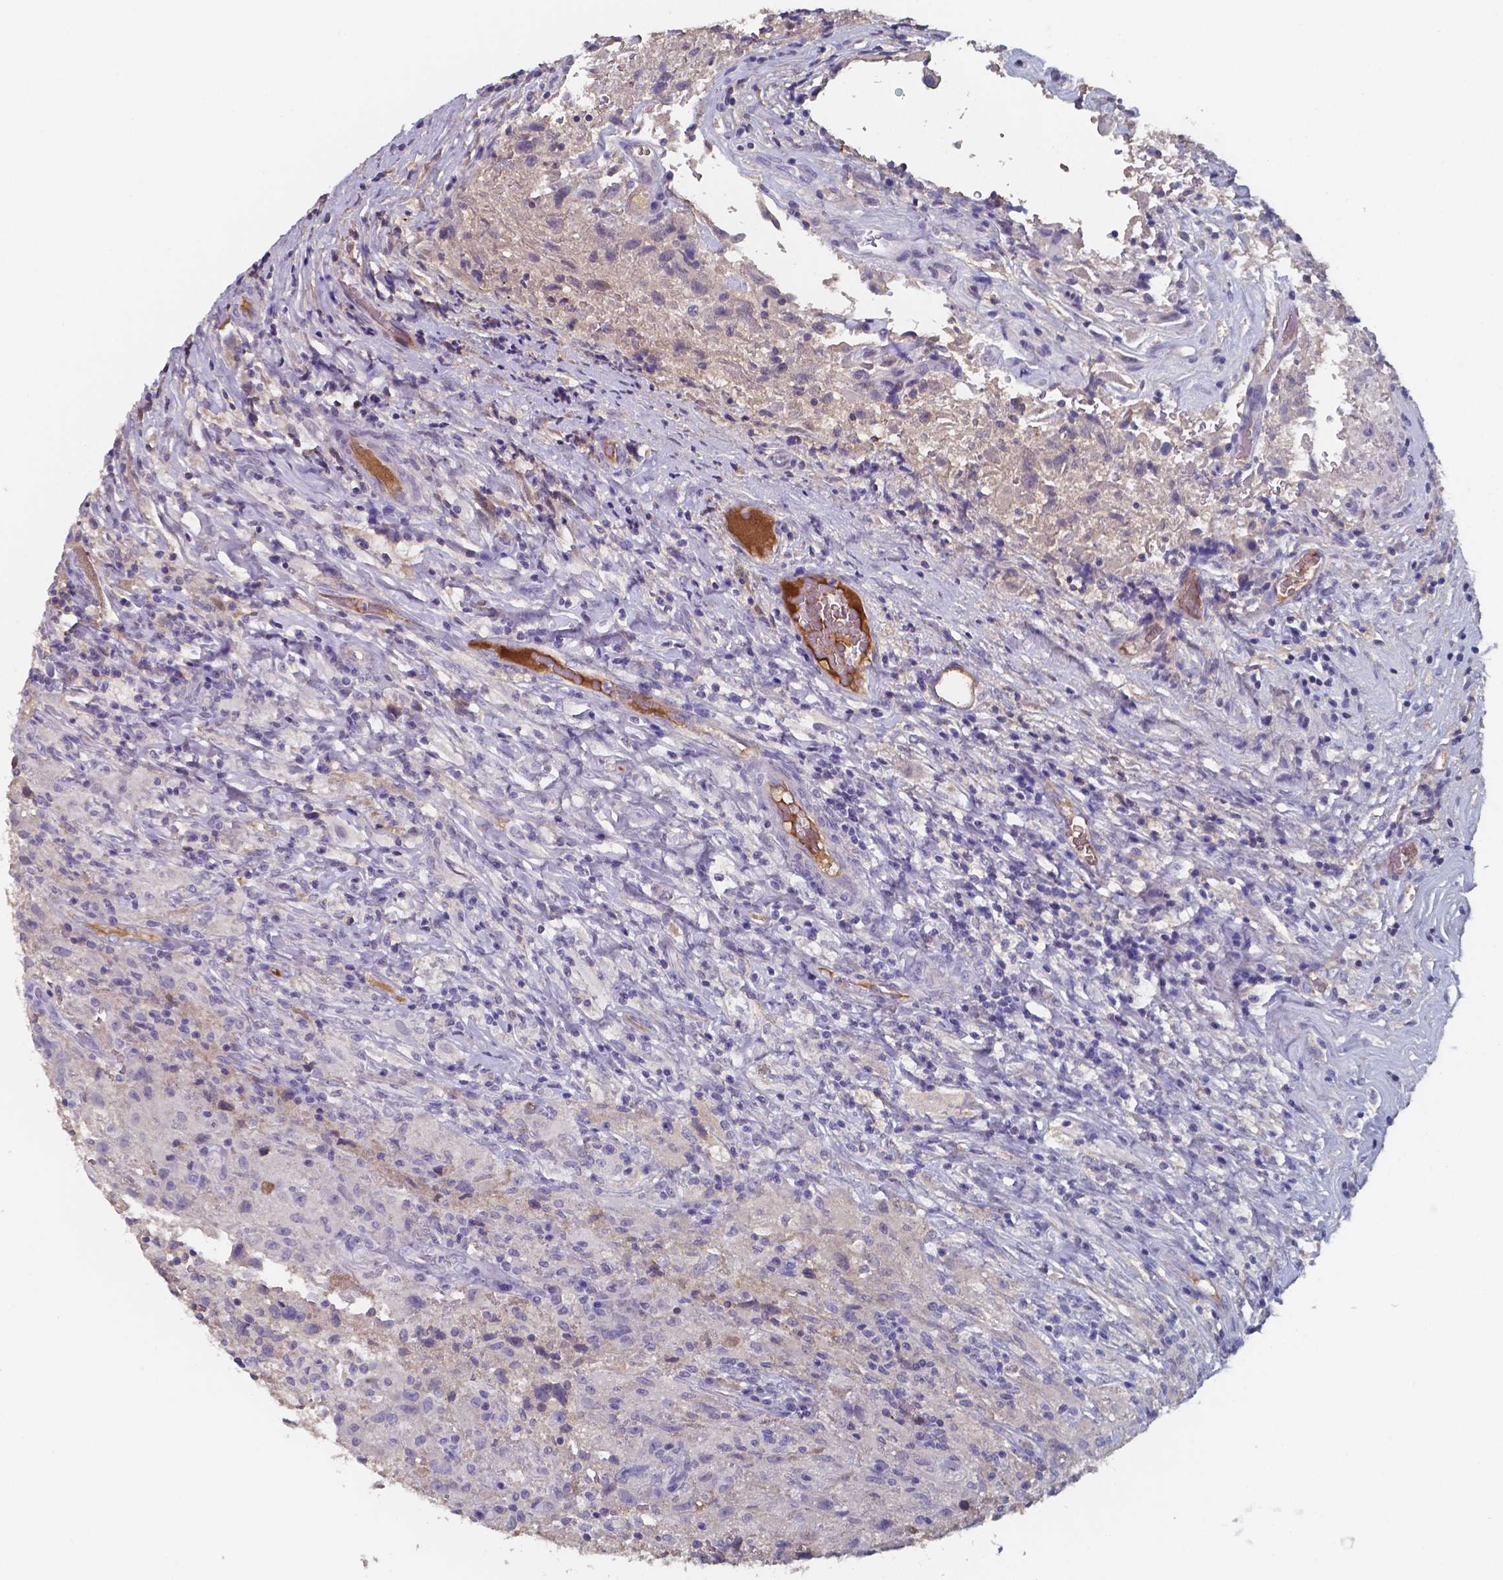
{"staining": {"intensity": "negative", "quantity": "none", "location": "none"}, "tissue": "glioma", "cell_type": "Tumor cells", "image_type": "cancer", "snomed": [{"axis": "morphology", "description": "Glioma, malignant, High grade"}, {"axis": "topography", "description": "Brain"}], "caption": "This is an IHC micrograph of glioma. There is no expression in tumor cells.", "gene": "BTBD17", "patient": {"sex": "male", "age": 68}}